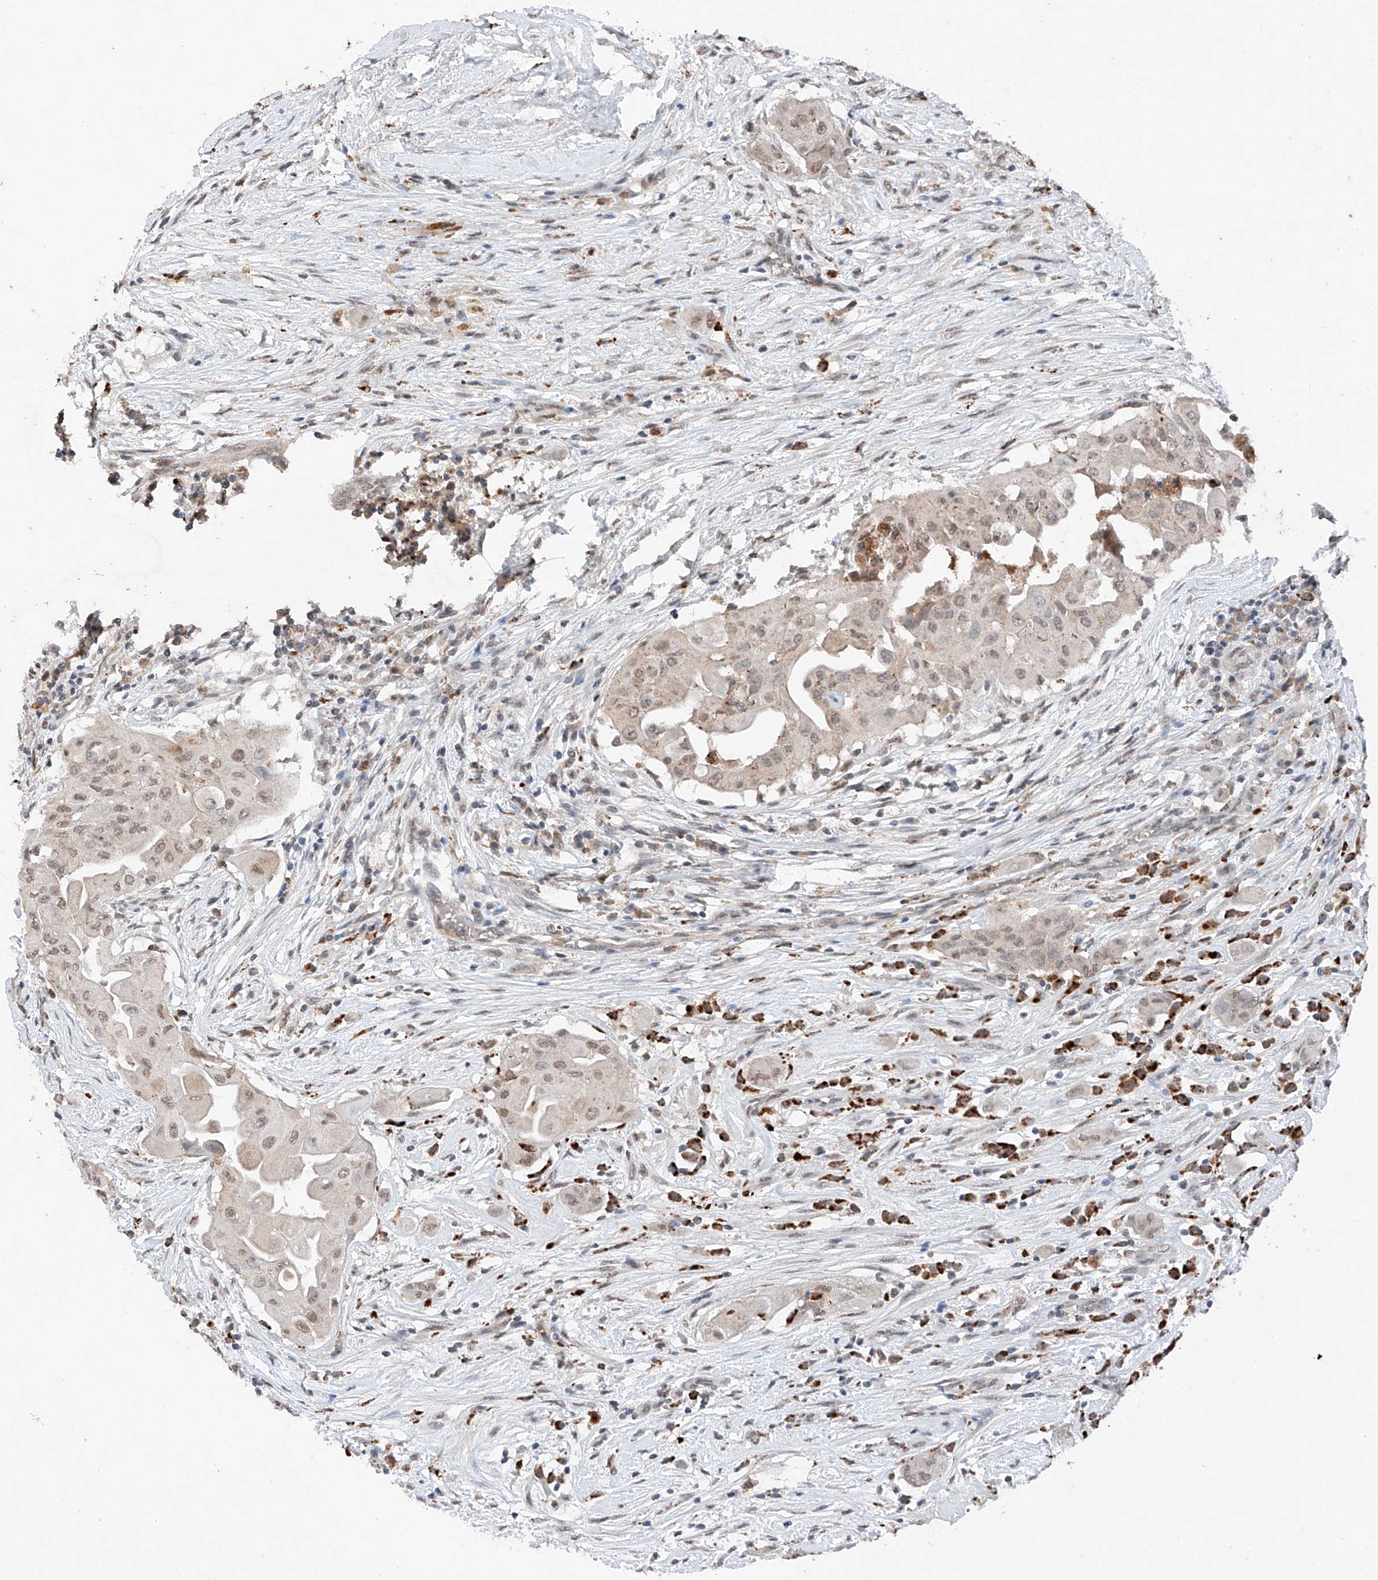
{"staining": {"intensity": "moderate", "quantity": "<25%", "location": "cytoplasmic/membranous,nuclear"}, "tissue": "thyroid cancer", "cell_type": "Tumor cells", "image_type": "cancer", "snomed": [{"axis": "morphology", "description": "Papillary adenocarcinoma, NOS"}, {"axis": "topography", "description": "Thyroid gland"}], "caption": "Thyroid cancer tissue displays moderate cytoplasmic/membranous and nuclear expression in about <25% of tumor cells, visualized by immunohistochemistry.", "gene": "TBX4", "patient": {"sex": "female", "age": 59}}